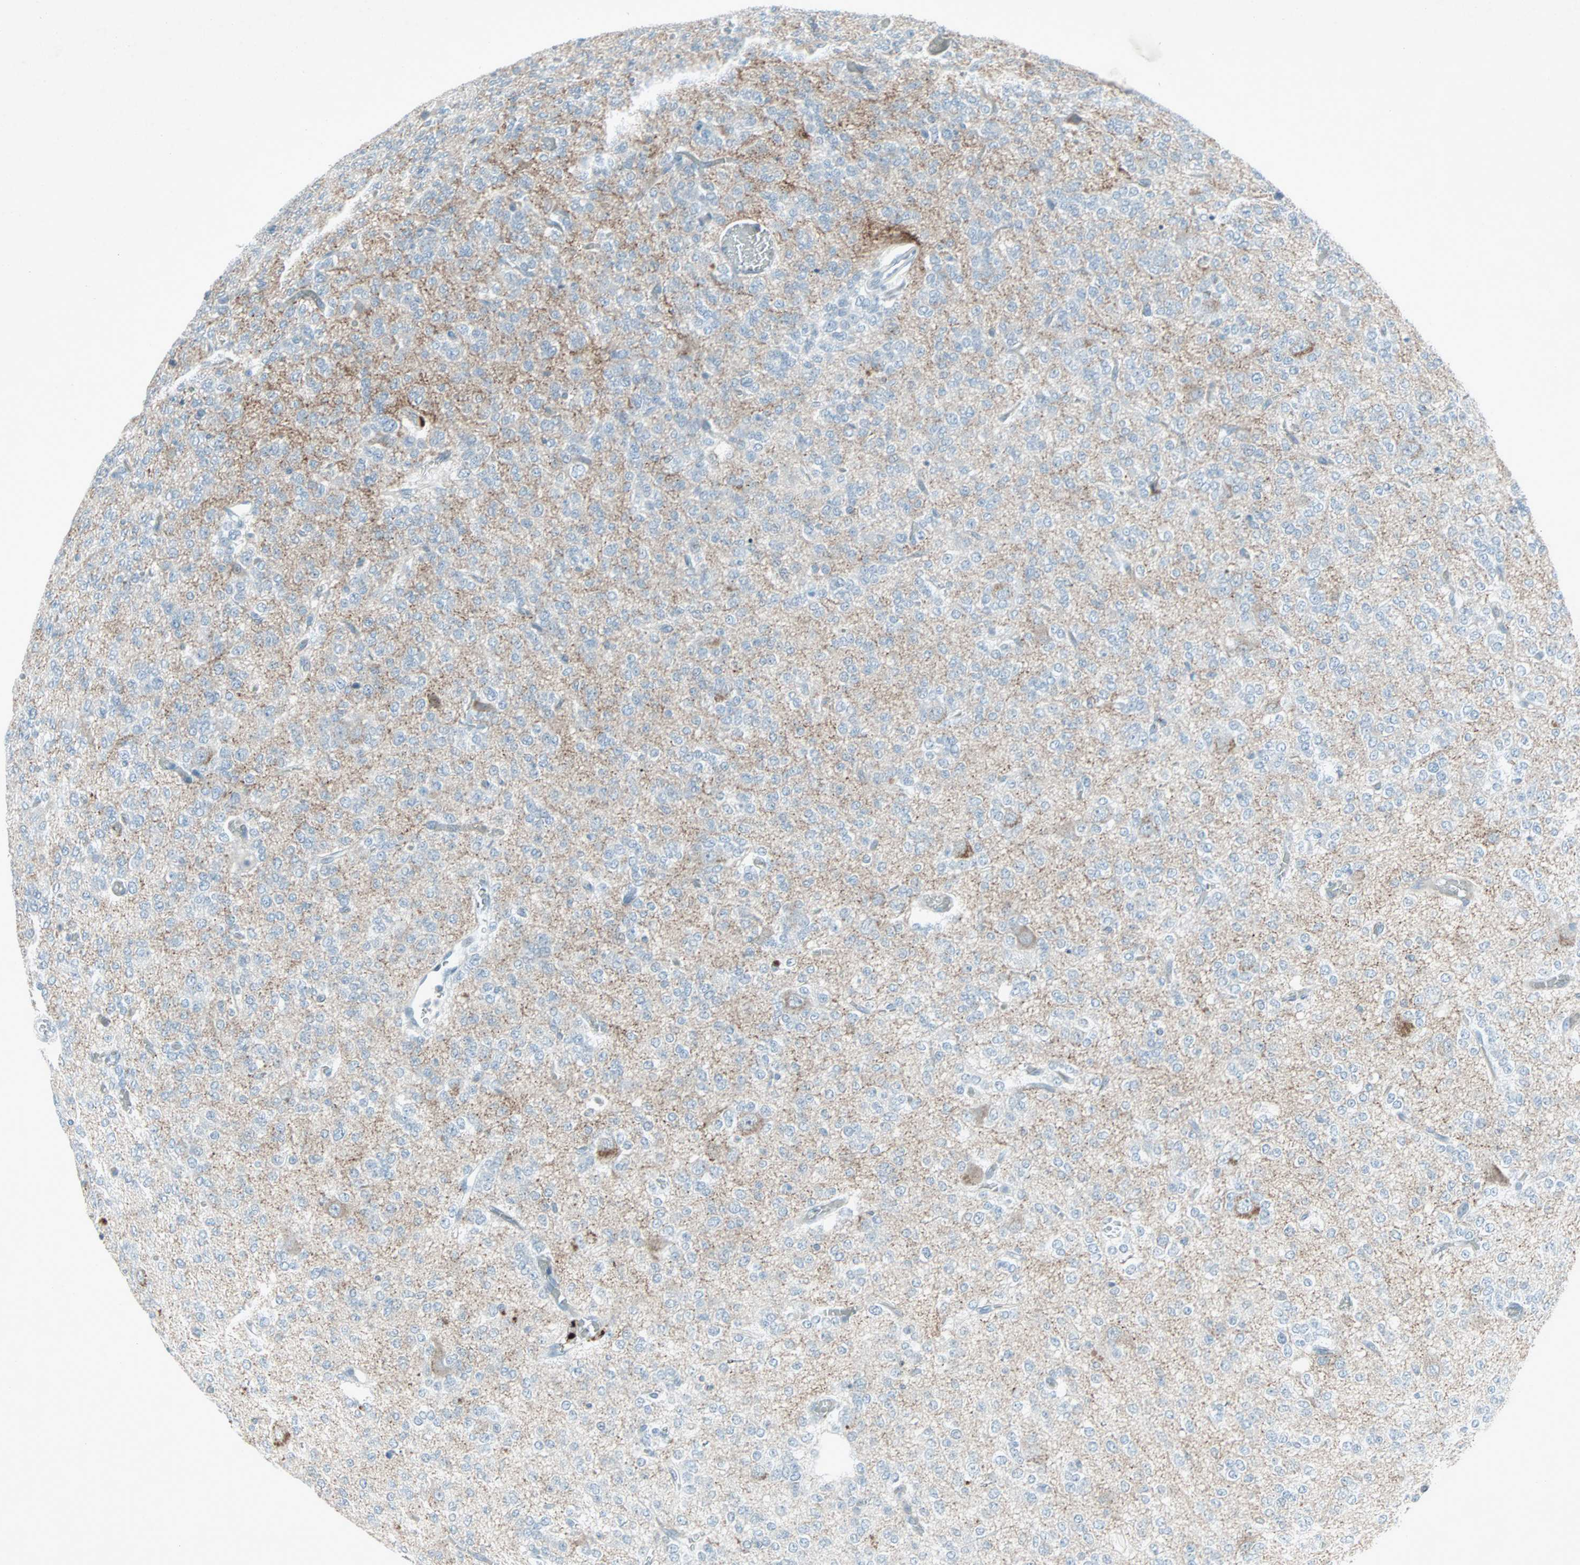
{"staining": {"intensity": "negative", "quantity": "none", "location": "none"}, "tissue": "glioma", "cell_type": "Tumor cells", "image_type": "cancer", "snomed": [{"axis": "morphology", "description": "Glioma, malignant, Low grade"}, {"axis": "topography", "description": "Brain"}], "caption": "Human low-grade glioma (malignant) stained for a protein using immunohistochemistry demonstrates no staining in tumor cells.", "gene": "LANCL3", "patient": {"sex": "male", "age": 38}}